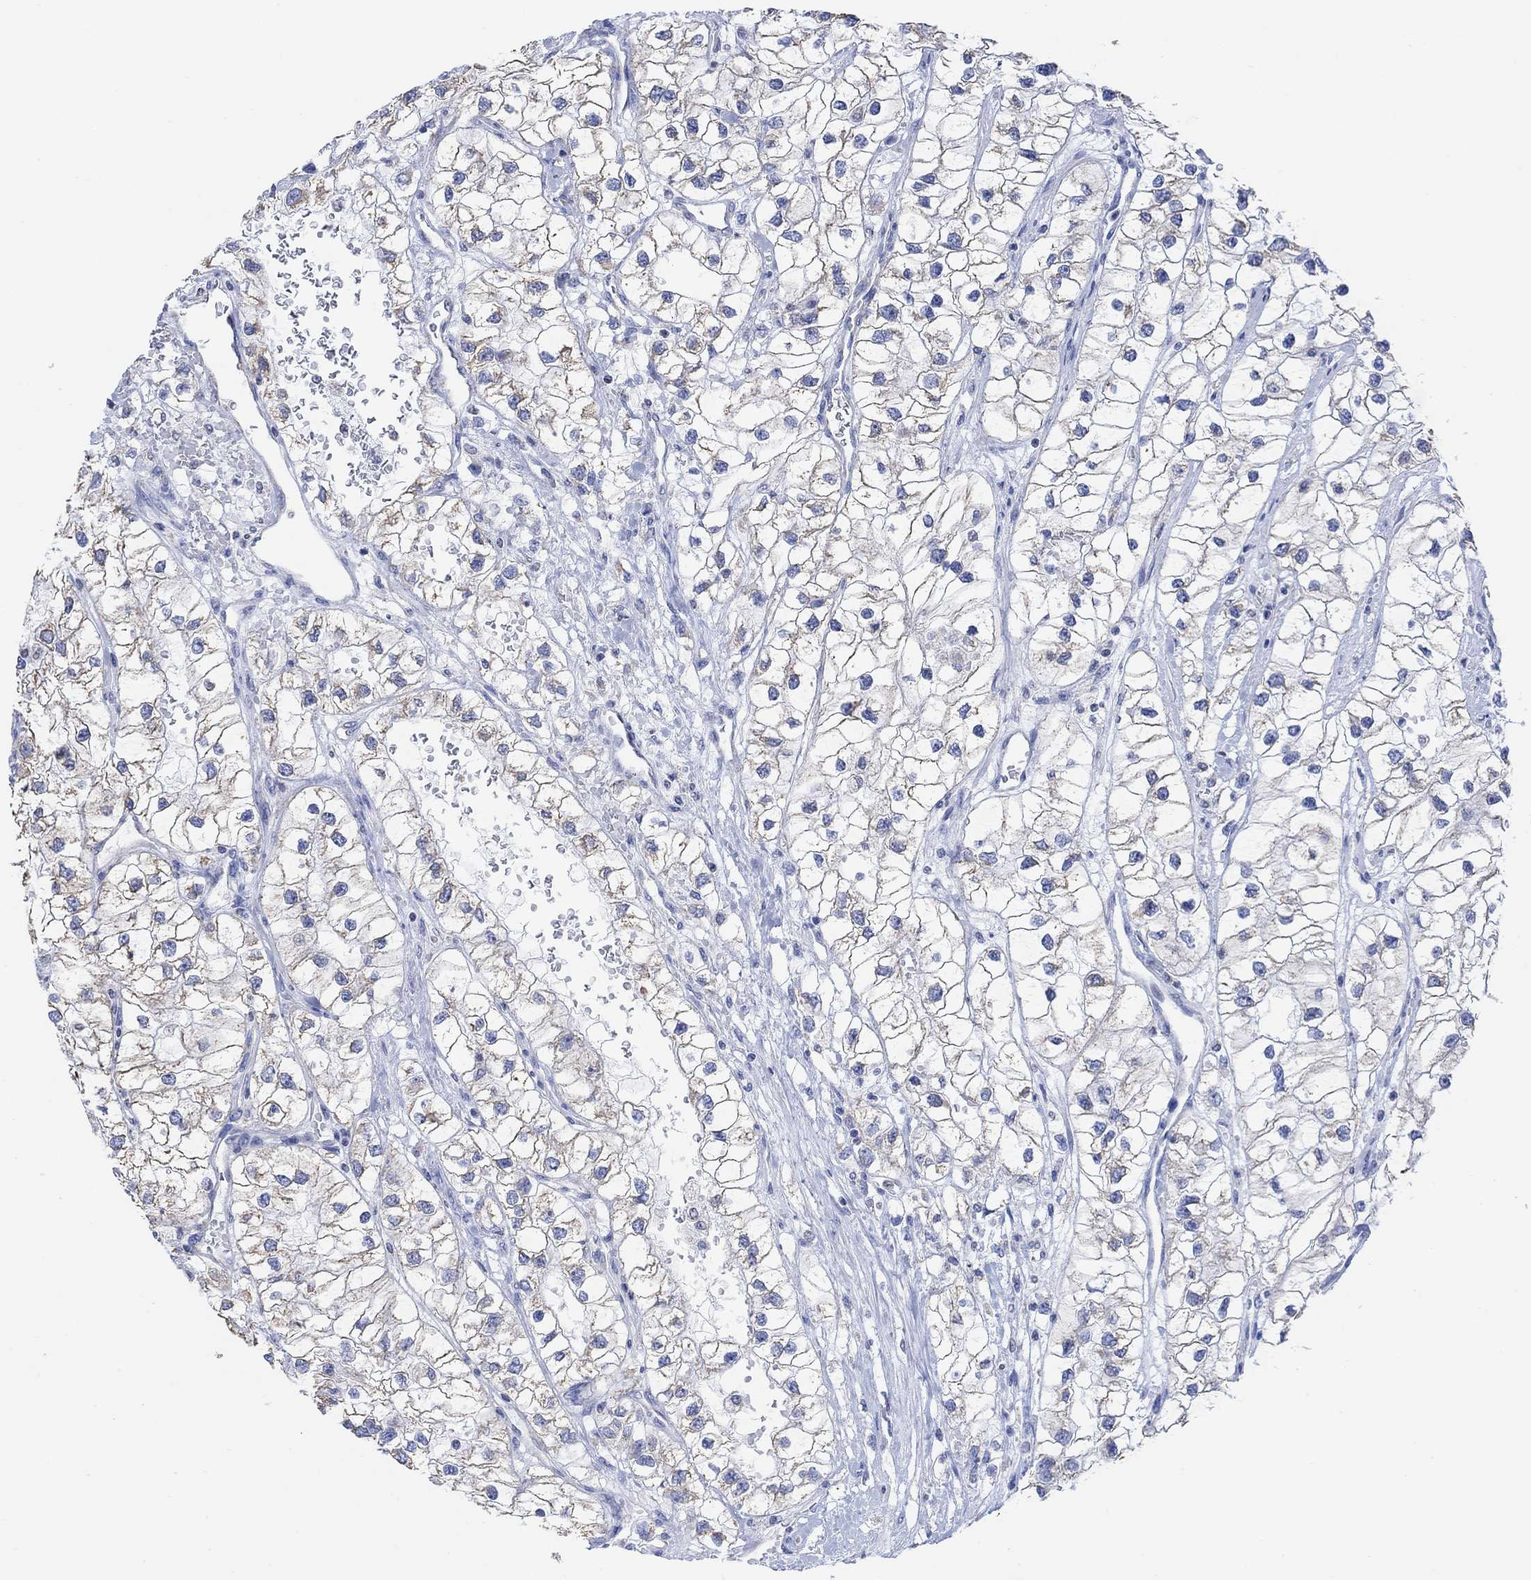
{"staining": {"intensity": "moderate", "quantity": "<25%", "location": "cytoplasmic/membranous"}, "tissue": "renal cancer", "cell_type": "Tumor cells", "image_type": "cancer", "snomed": [{"axis": "morphology", "description": "Adenocarcinoma, NOS"}, {"axis": "topography", "description": "Kidney"}], "caption": "This is an image of IHC staining of renal adenocarcinoma, which shows moderate expression in the cytoplasmic/membranous of tumor cells.", "gene": "SYT12", "patient": {"sex": "male", "age": 59}}